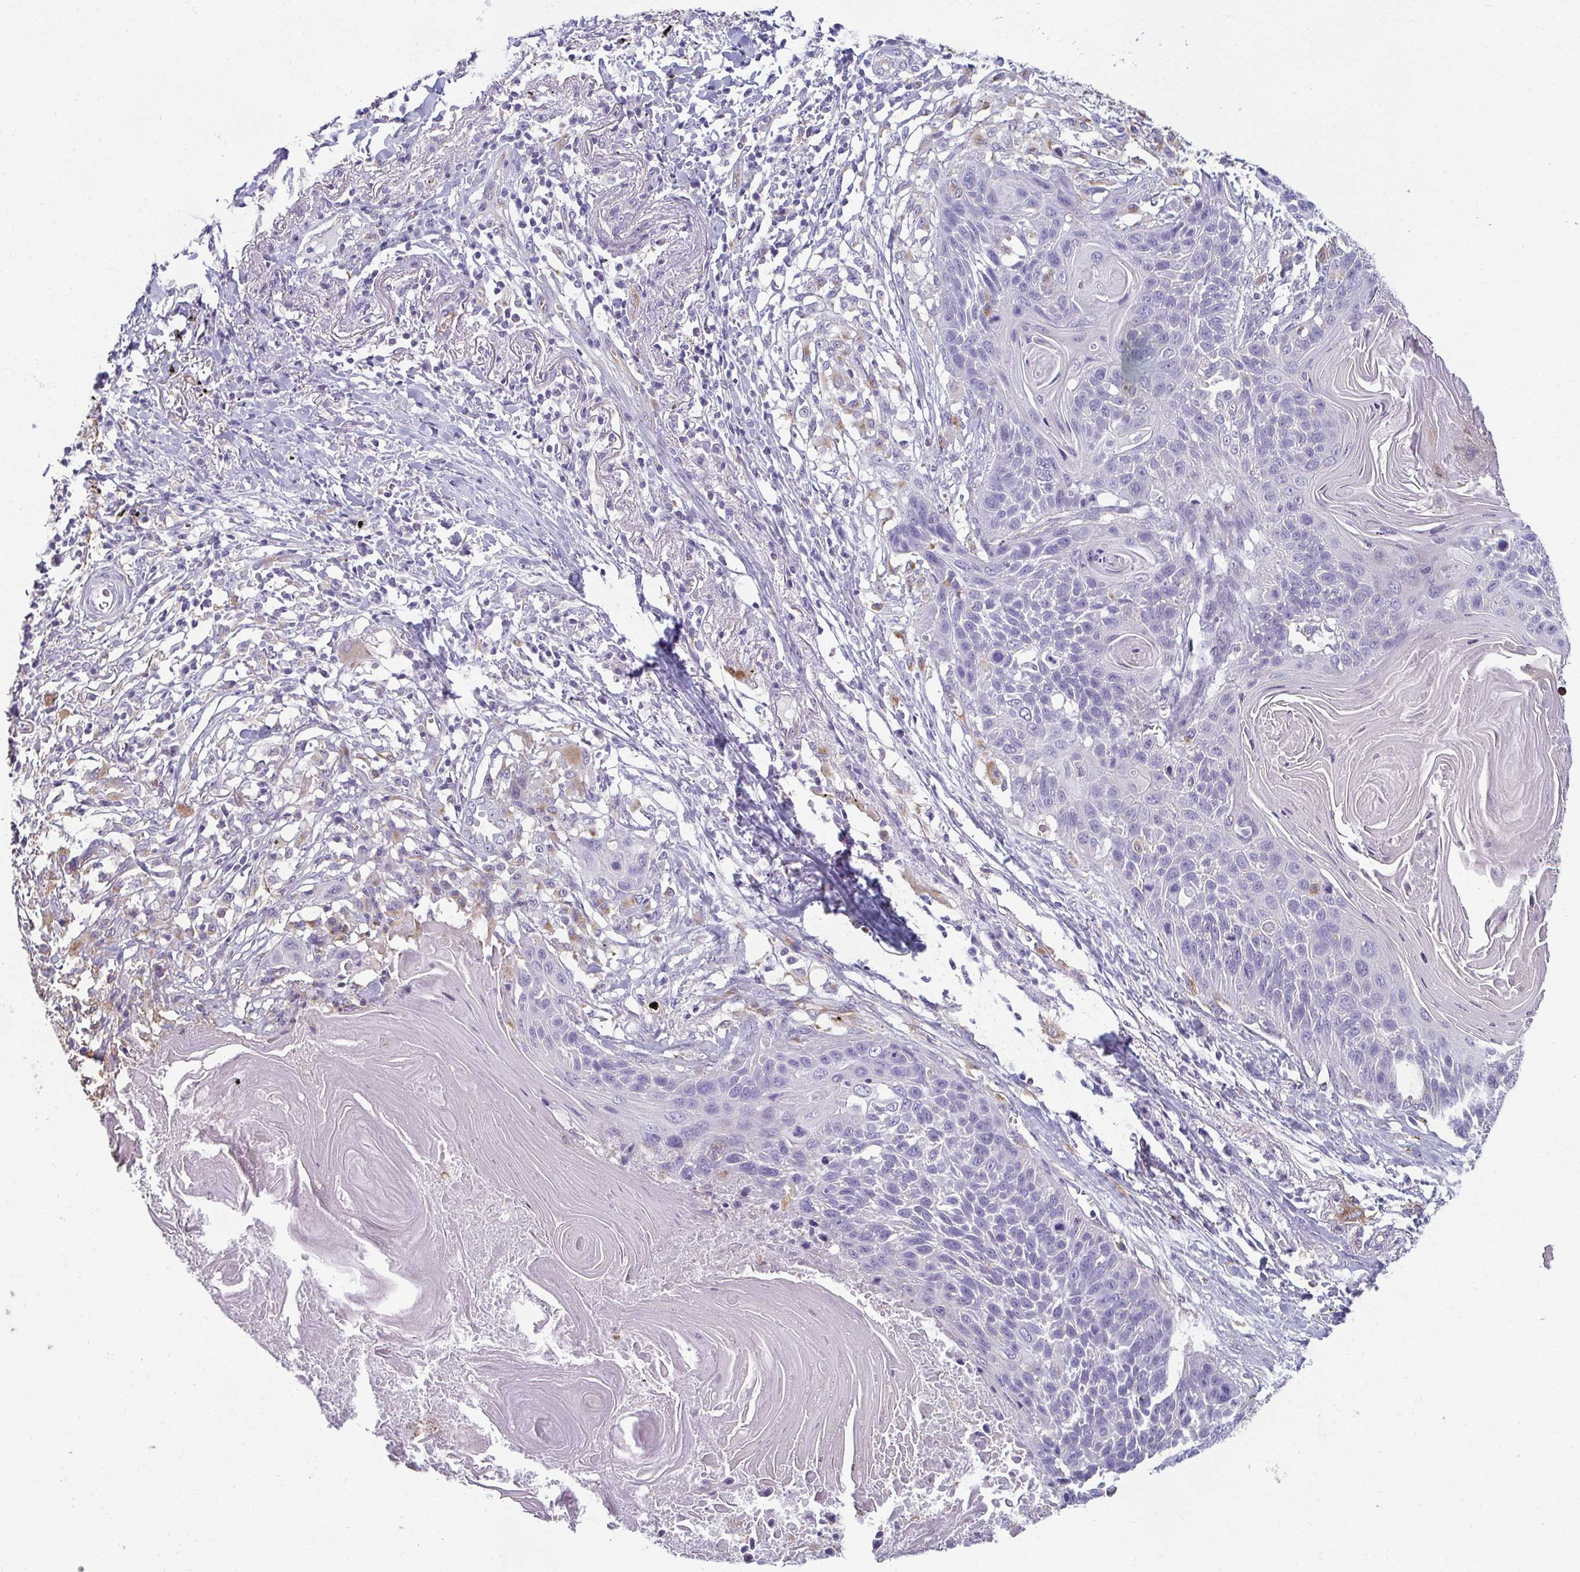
{"staining": {"intensity": "negative", "quantity": "none", "location": "none"}, "tissue": "lung cancer", "cell_type": "Tumor cells", "image_type": "cancer", "snomed": [{"axis": "morphology", "description": "Squamous cell carcinoma, NOS"}, {"axis": "topography", "description": "Lung"}], "caption": "The immunohistochemistry histopathology image has no significant staining in tumor cells of squamous cell carcinoma (lung) tissue.", "gene": "PDE2A", "patient": {"sex": "male", "age": 78}}